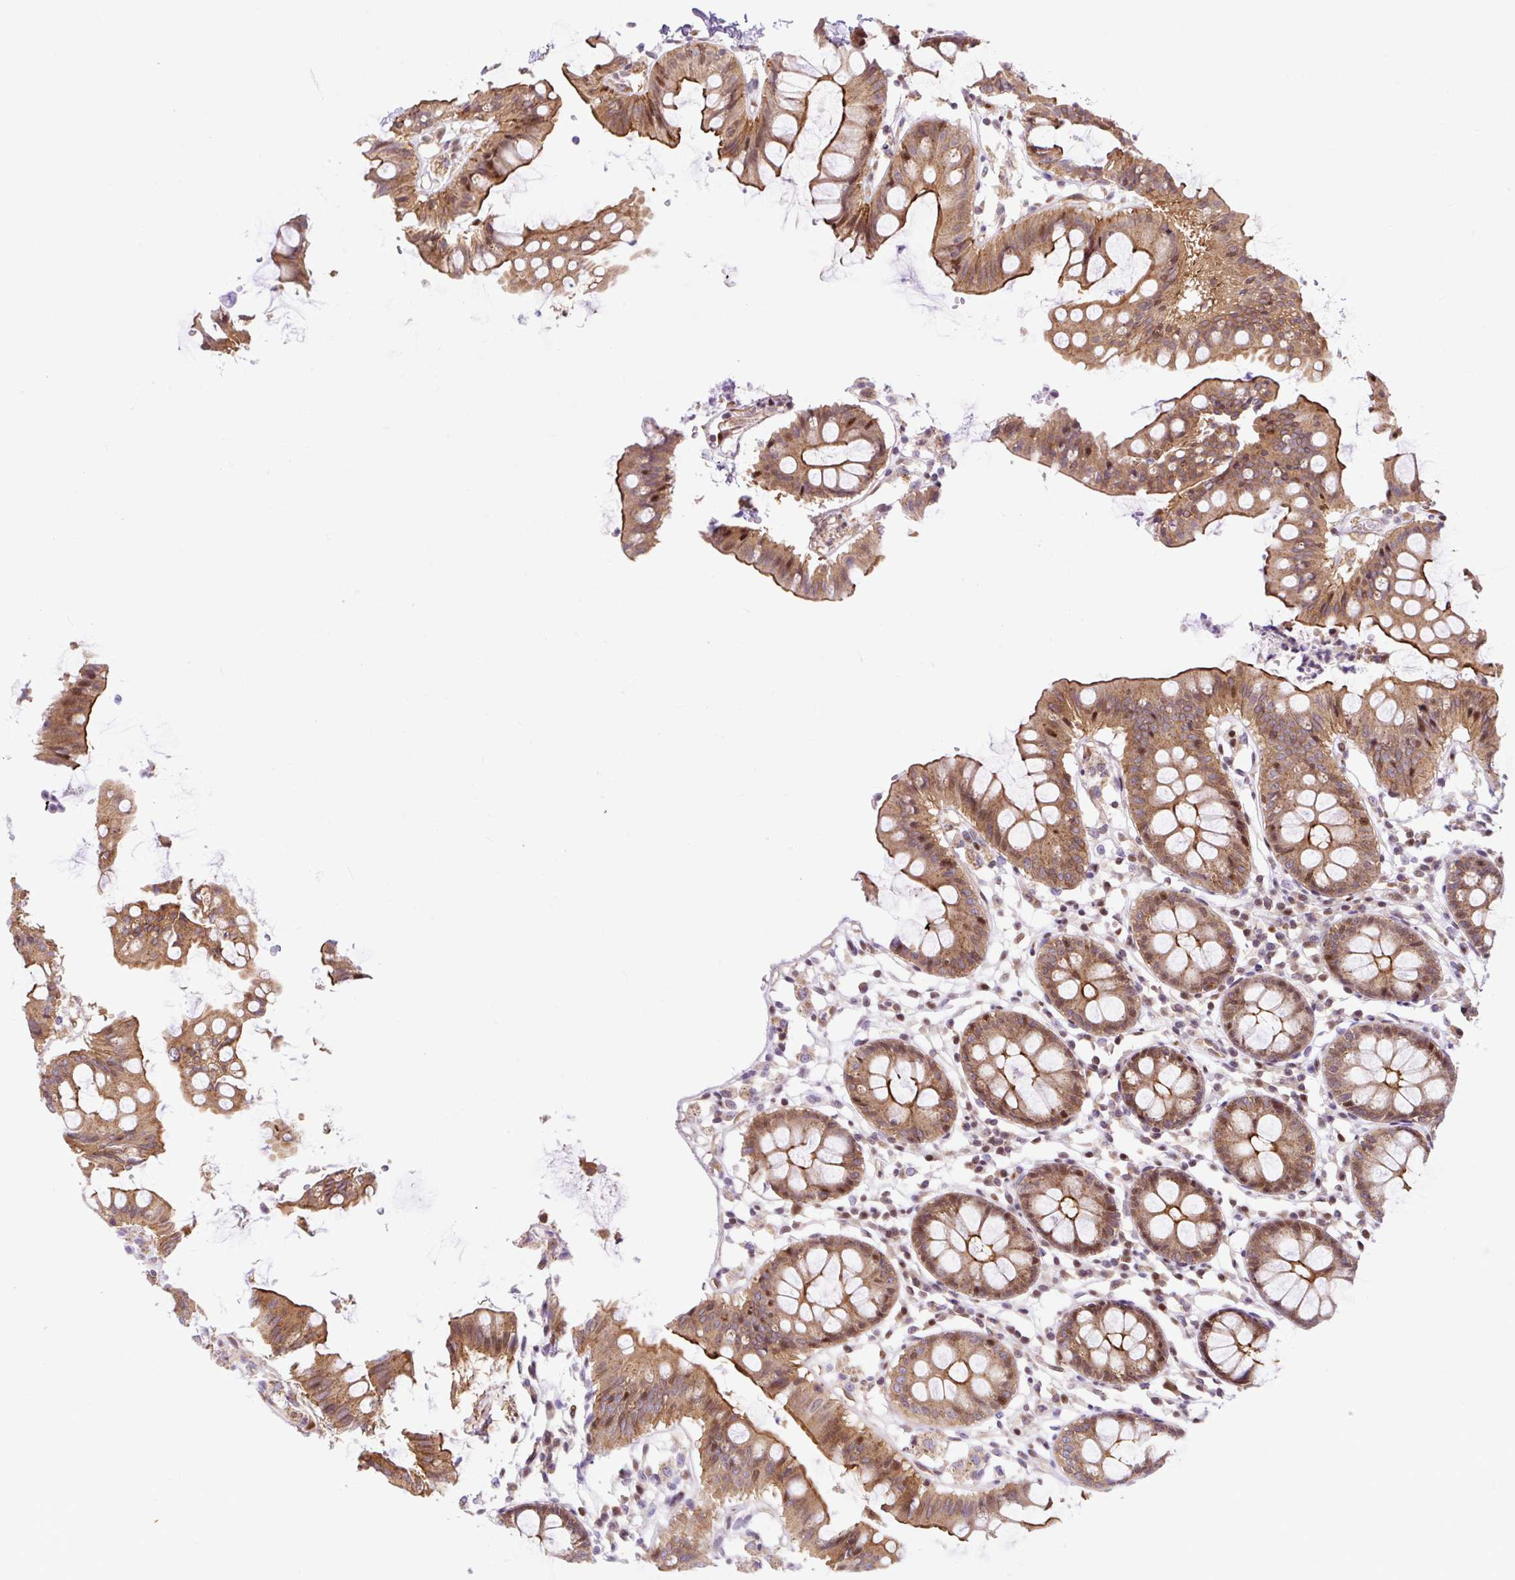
{"staining": {"intensity": "moderate", "quantity": ">75%", "location": "cytoplasmic/membranous"}, "tissue": "colon", "cell_type": "Endothelial cells", "image_type": "normal", "snomed": [{"axis": "morphology", "description": "Normal tissue, NOS"}, {"axis": "topography", "description": "Colon"}], "caption": "Moderate cytoplasmic/membranous expression for a protein is identified in approximately >75% of endothelial cells of normal colon using IHC.", "gene": "HIP1R", "patient": {"sex": "female", "age": 84}}